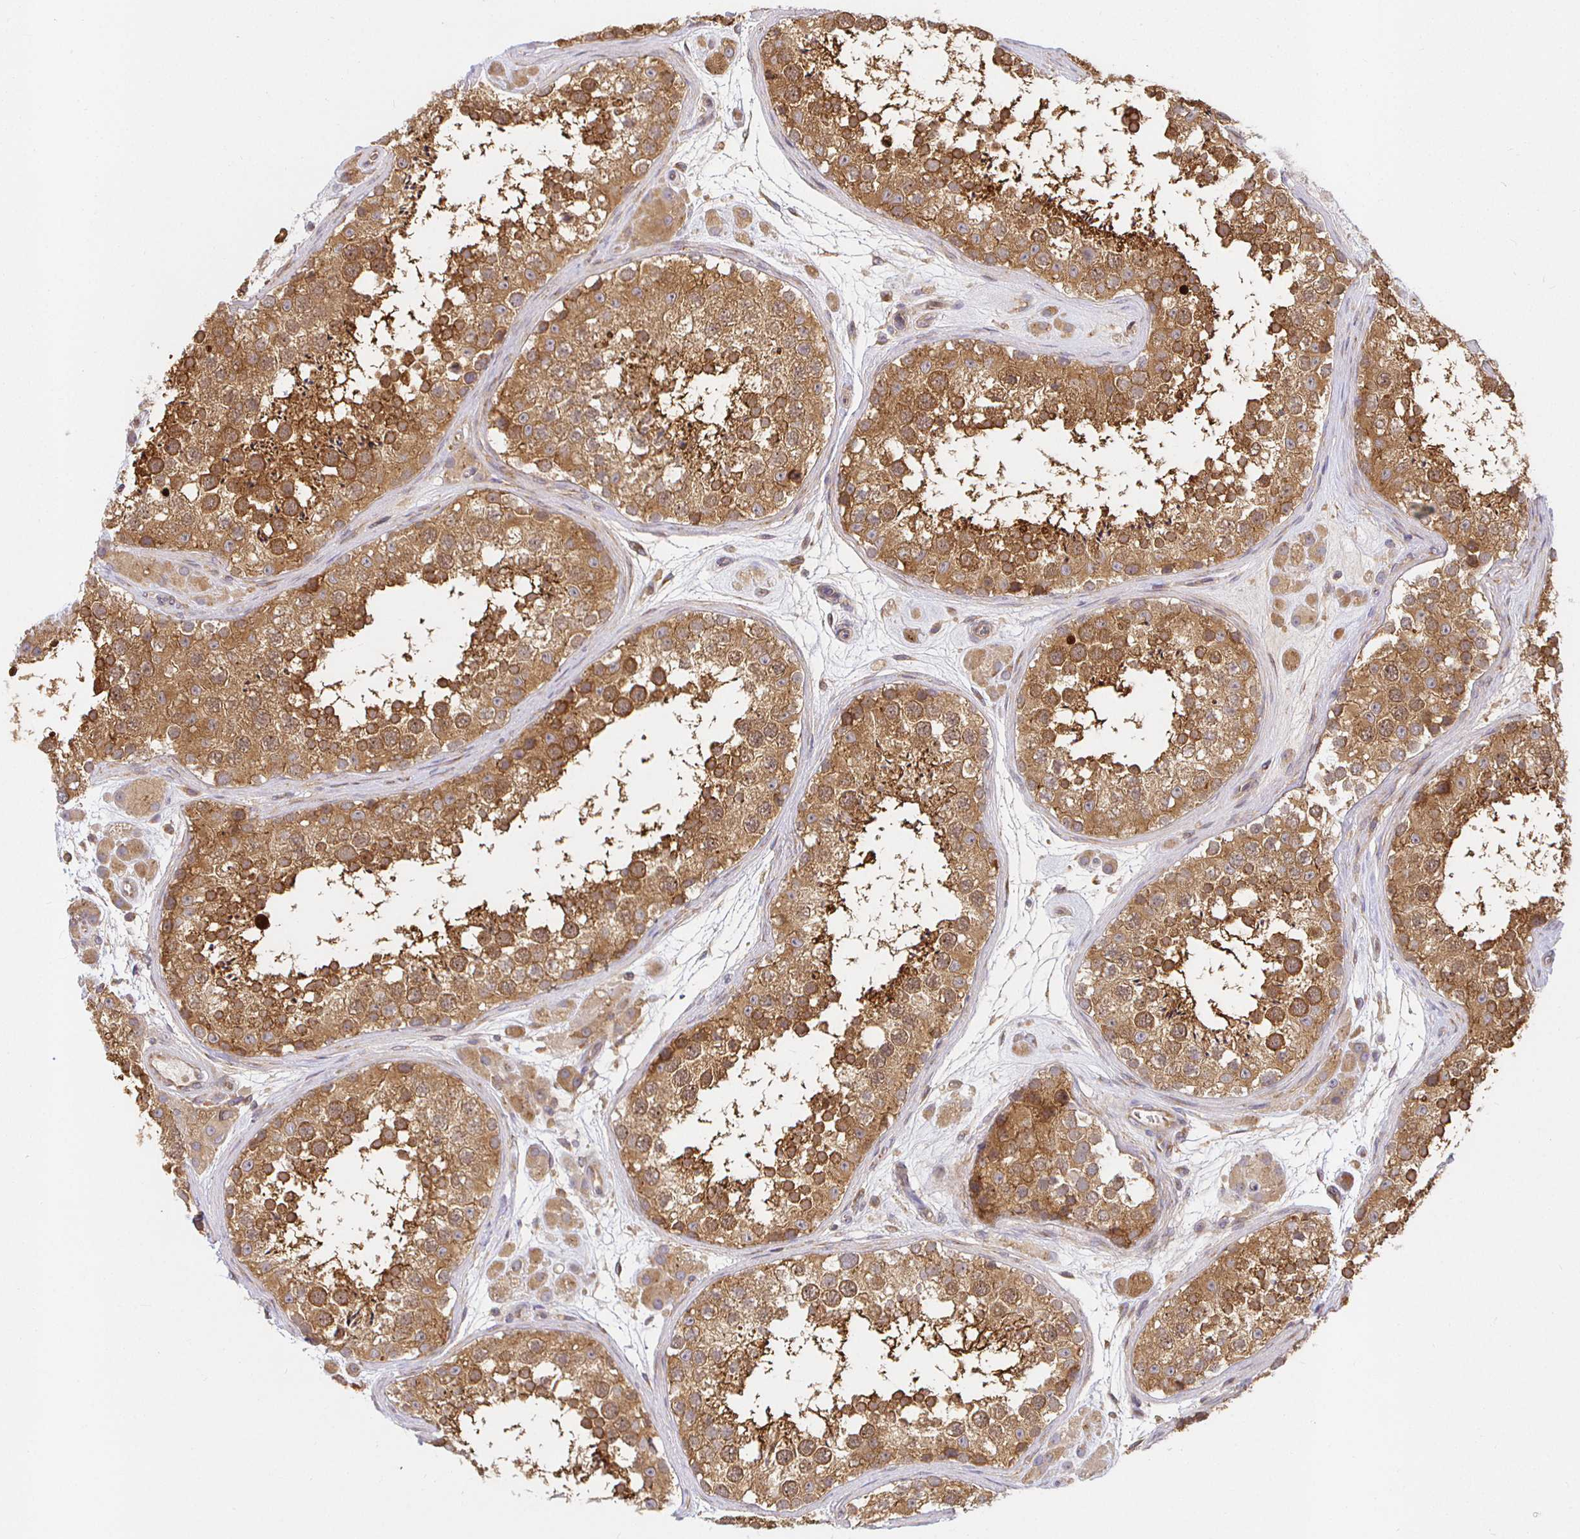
{"staining": {"intensity": "moderate", "quantity": ">75%", "location": "cytoplasmic/membranous"}, "tissue": "testis", "cell_type": "Cells in seminiferous ducts", "image_type": "normal", "snomed": [{"axis": "morphology", "description": "Normal tissue, NOS"}, {"axis": "topography", "description": "Testis"}], "caption": "A brown stain labels moderate cytoplasmic/membranous positivity of a protein in cells in seminiferous ducts of unremarkable human testis. The staining was performed using DAB to visualize the protein expression in brown, while the nuclei were stained in blue with hematoxylin (Magnification: 20x).", "gene": "IRAK1", "patient": {"sex": "male", "age": 41}}